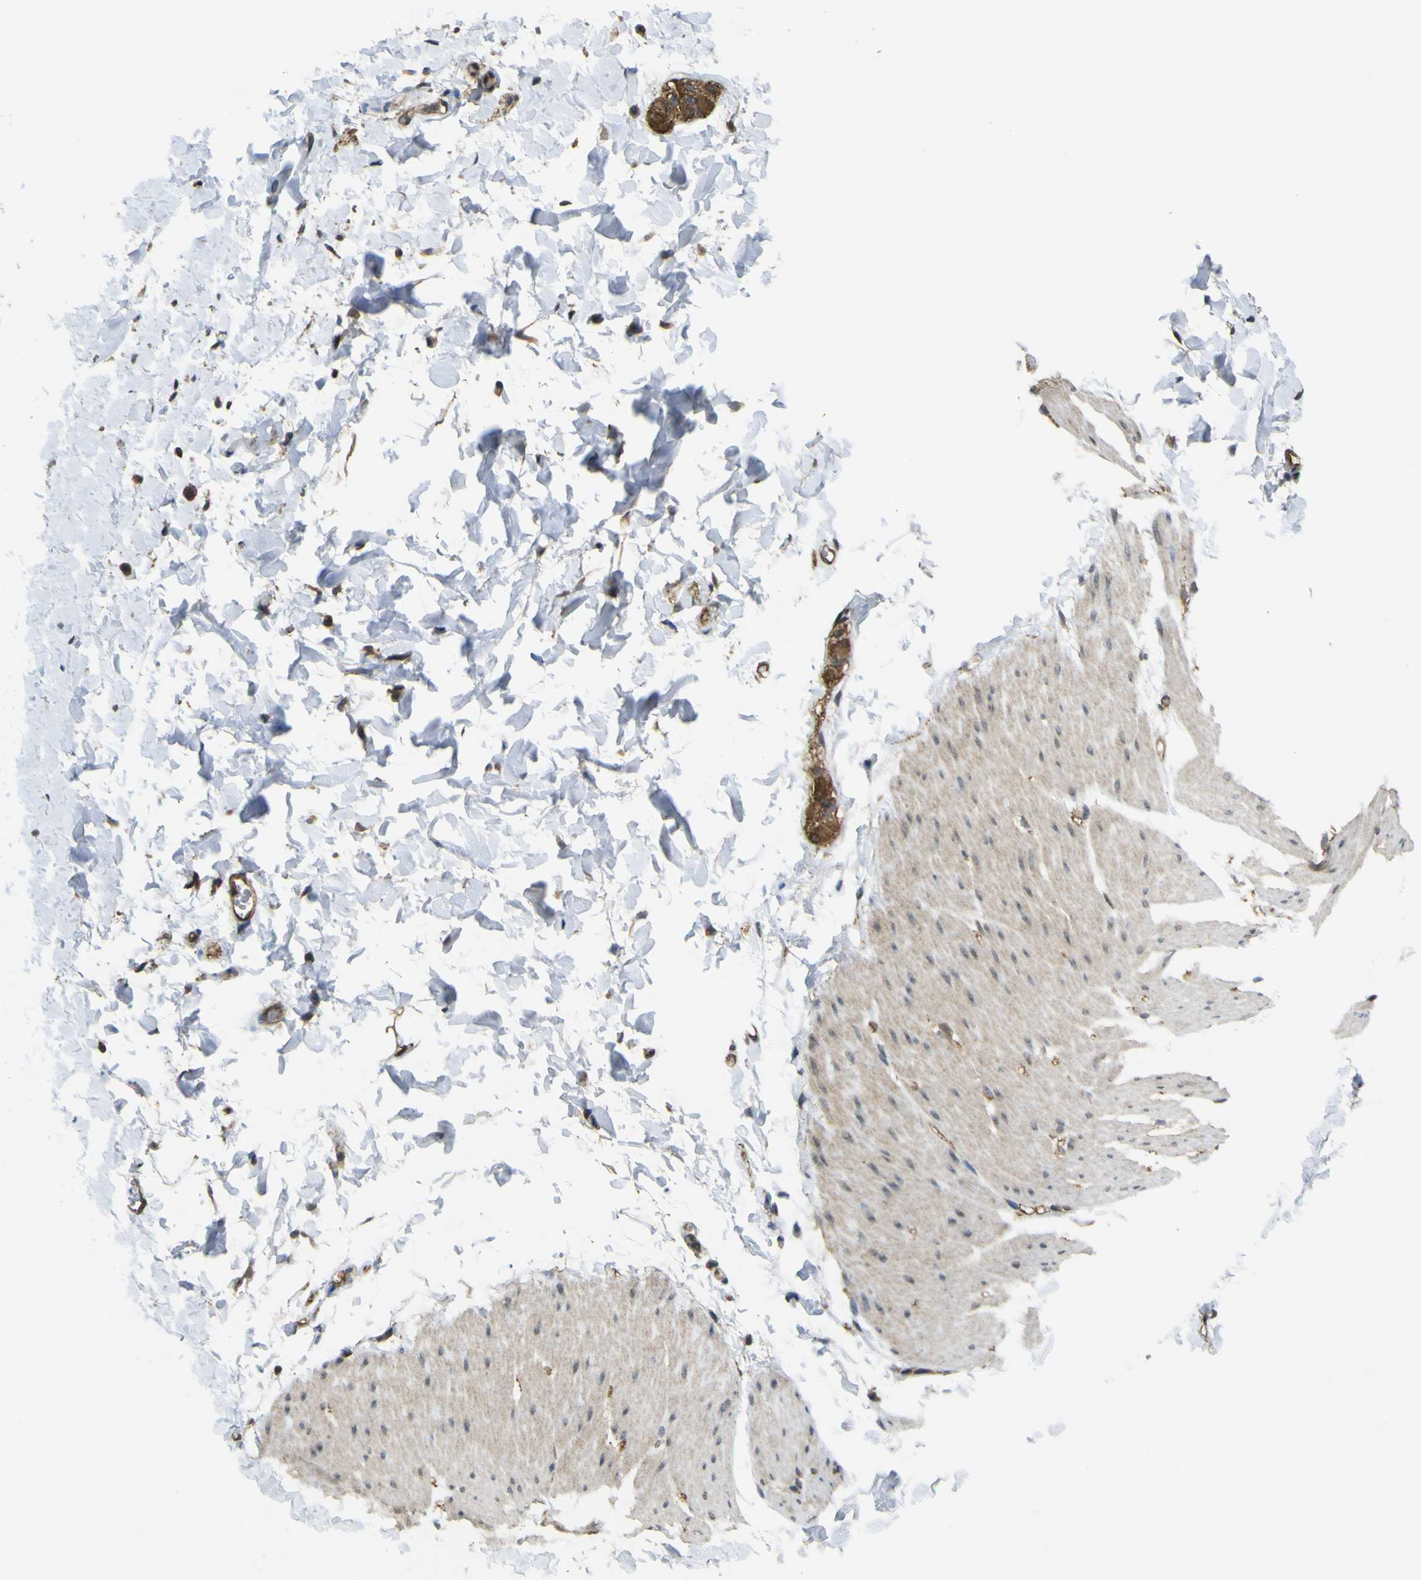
{"staining": {"intensity": "weak", "quantity": ">75%", "location": "cytoplasmic/membranous"}, "tissue": "smooth muscle", "cell_type": "Smooth muscle cells", "image_type": "normal", "snomed": [{"axis": "morphology", "description": "Normal tissue, NOS"}, {"axis": "topography", "description": "Smooth muscle"}, {"axis": "topography", "description": "Colon"}], "caption": "Weak cytoplasmic/membranous expression is identified in approximately >75% of smooth muscle cells in benign smooth muscle.", "gene": "YWHAG", "patient": {"sex": "male", "age": 67}}